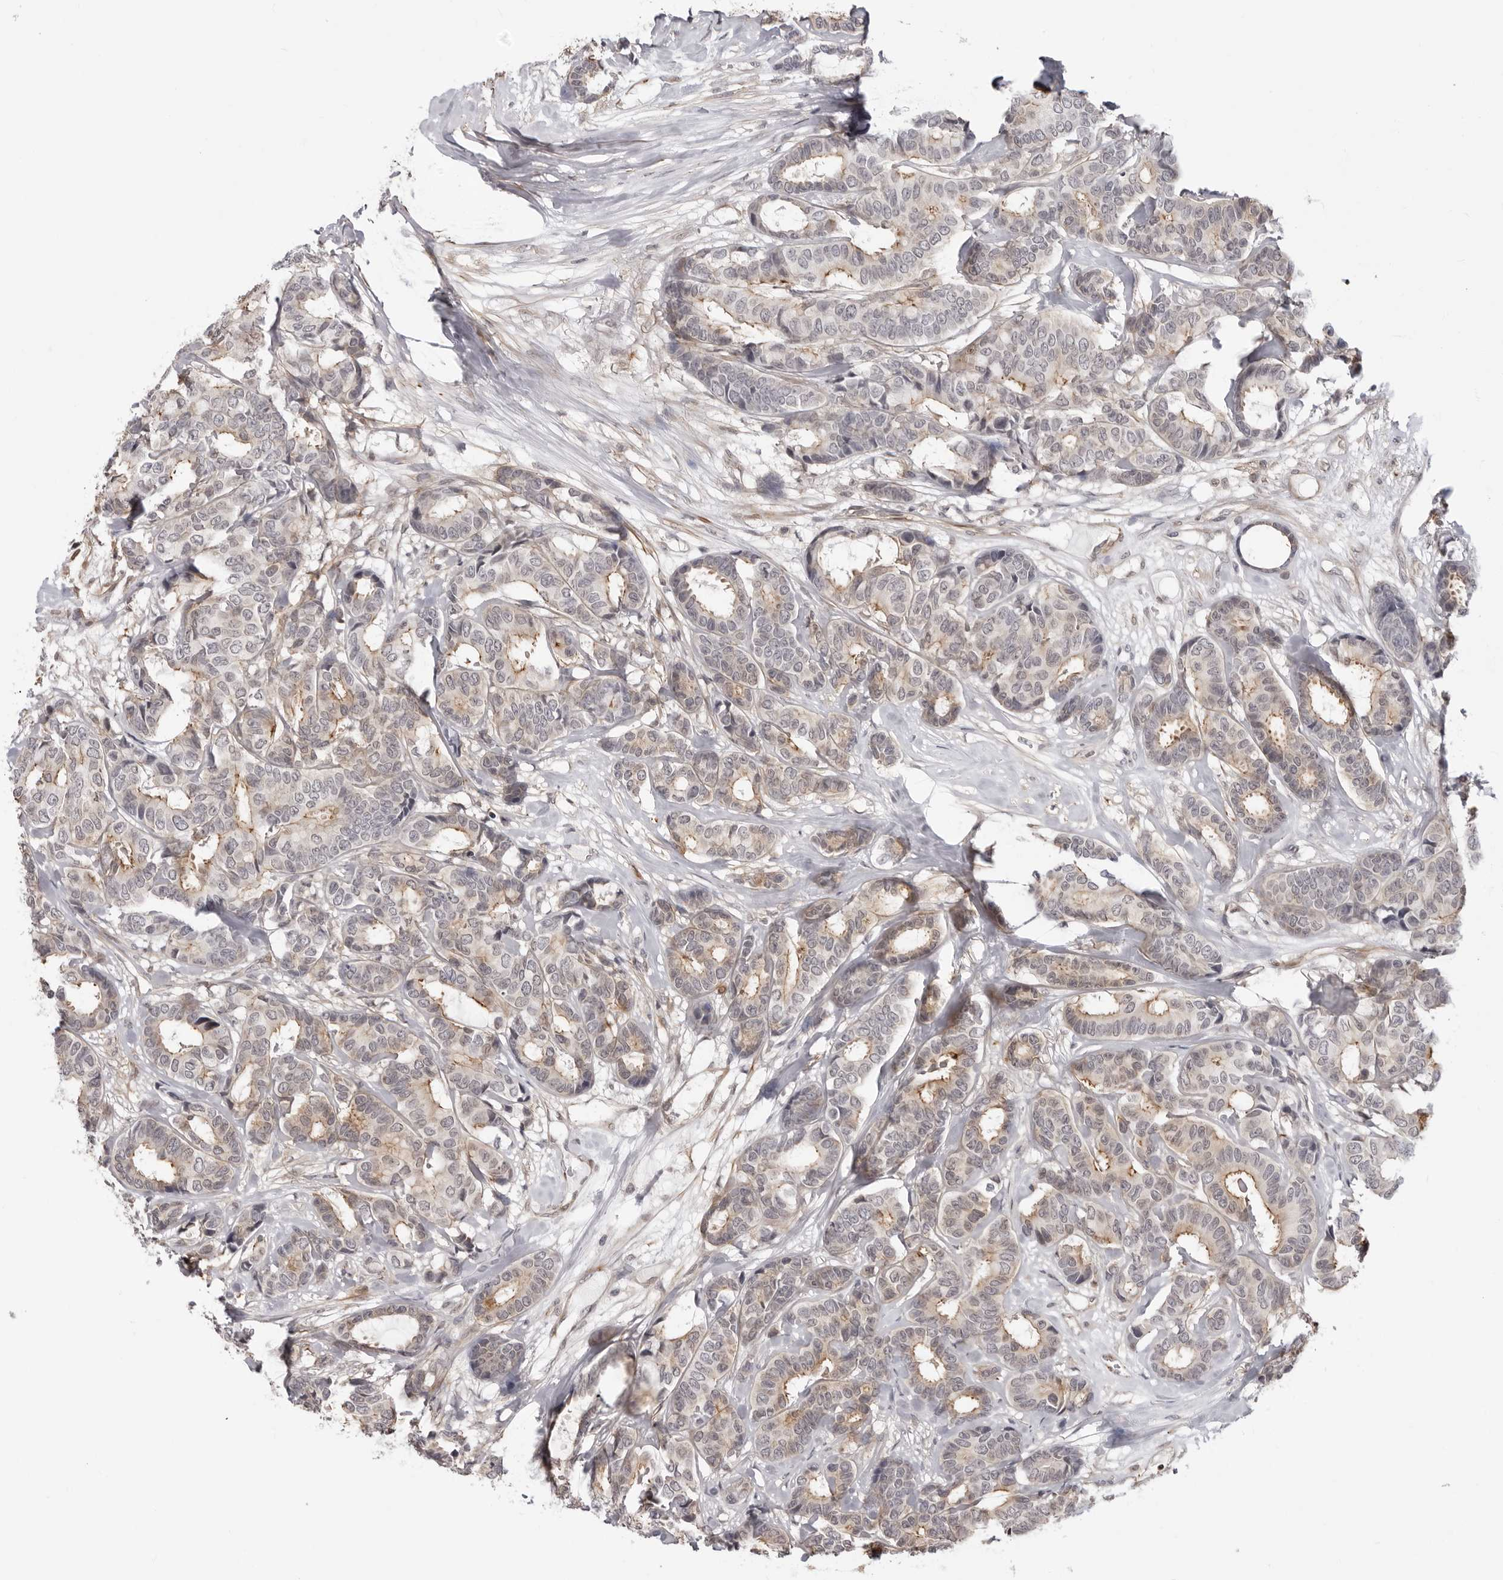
{"staining": {"intensity": "moderate", "quantity": "<25%", "location": "cytoplasmic/membranous"}, "tissue": "breast cancer", "cell_type": "Tumor cells", "image_type": "cancer", "snomed": [{"axis": "morphology", "description": "Duct carcinoma"}, {"axis": "topography", "description": "Breast"}], "caption": "Immunohistochemical staining of human breast invasive ductal carcinoma exhibits low levels of moderate cytoplasmic/membranous staining in approximately <25% of tumor cells.", "gene": "UNK", "patient": {"sex": "female", "age": 87}}